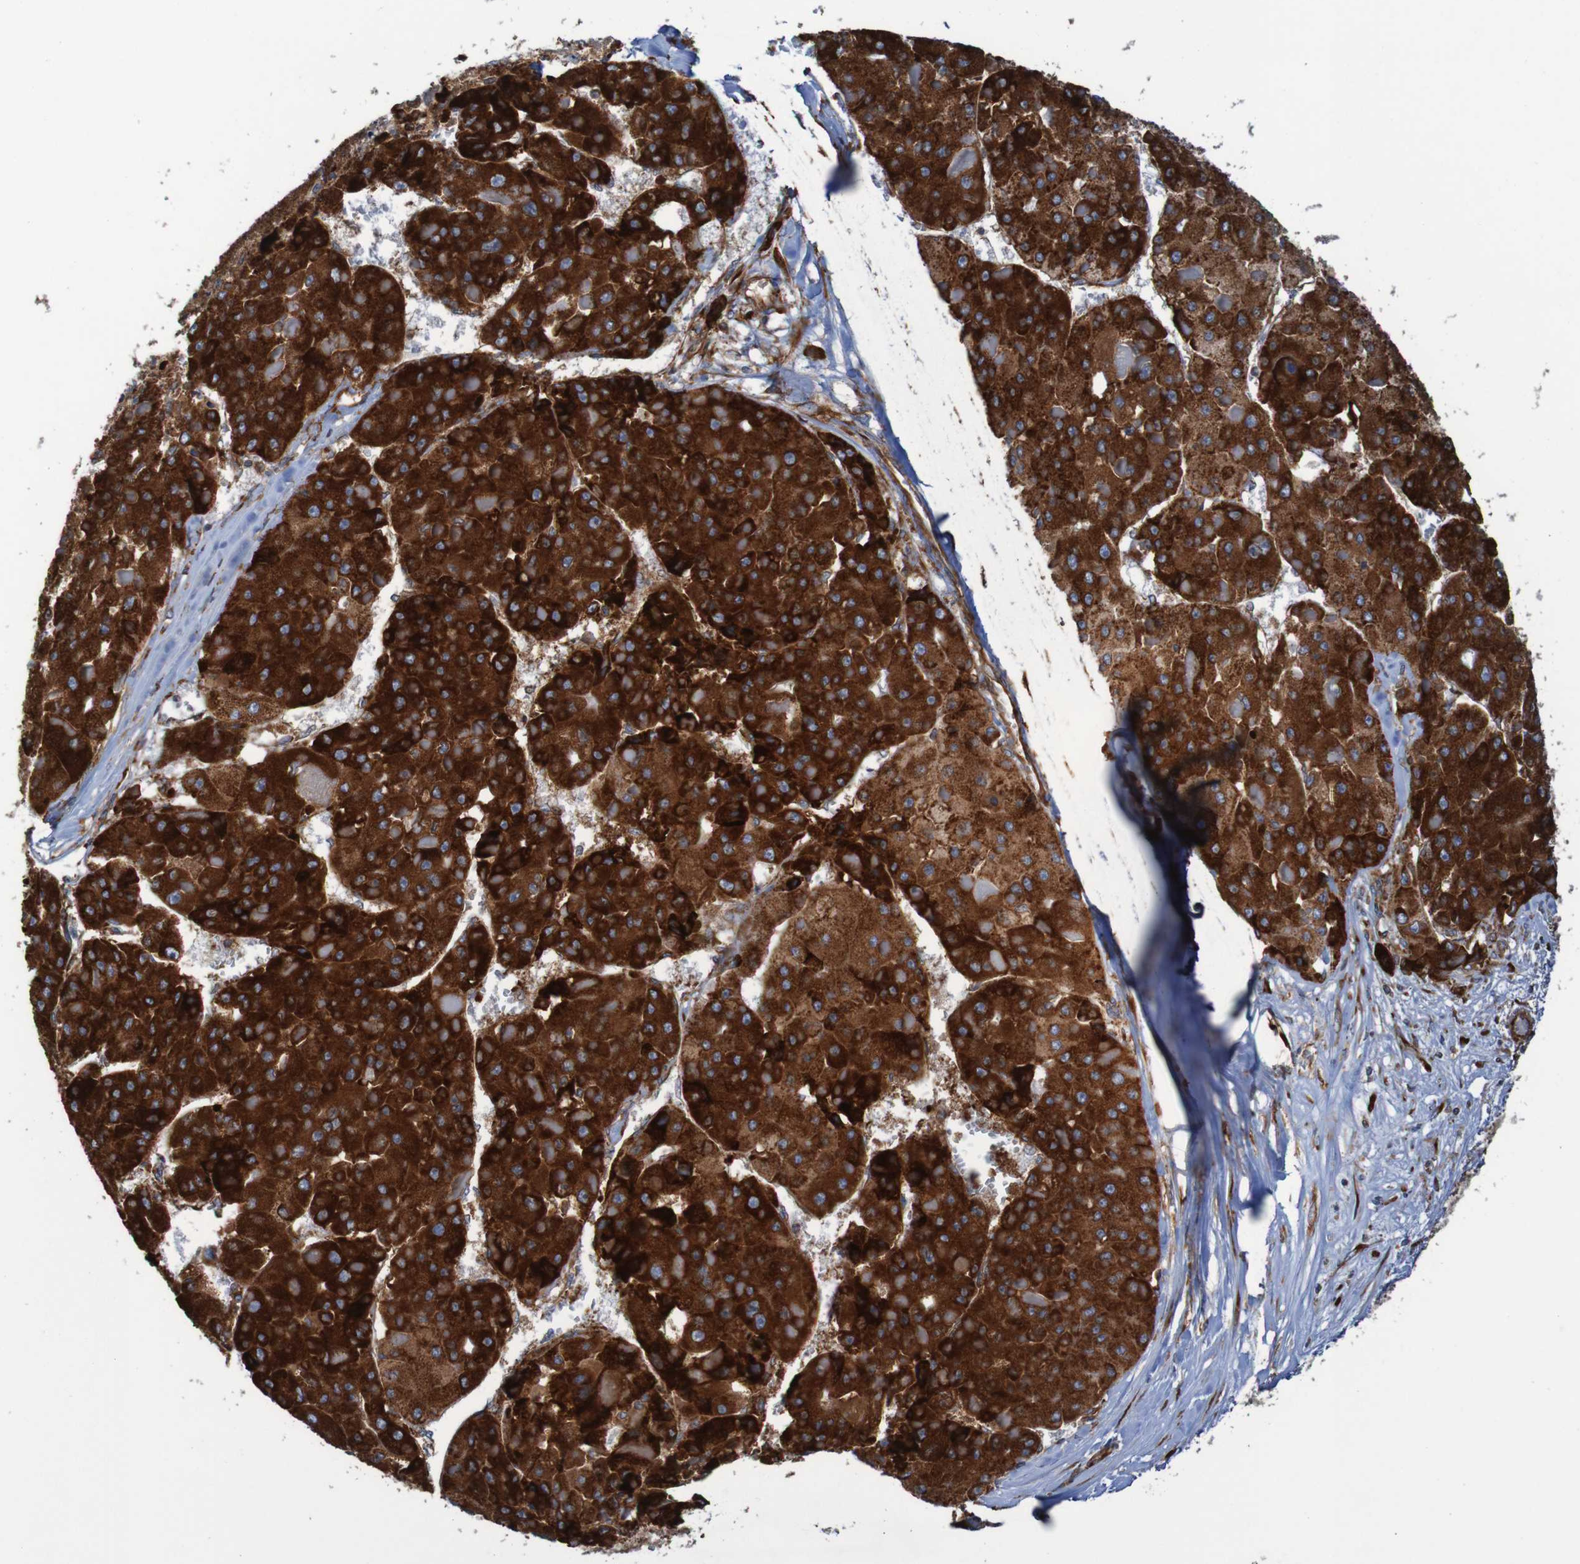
{"staining": {"intensity": "strong", "quantity": ">75%", "location": "cytoplasmic/membranous"}, "tissue": "liver cancer", "cell_type": "Tumor cells", "image_type": "cancer", "snomed": [{"axis": "morphology", "description": "Carcinoma, Hepatocellular, NOS"}, {"axis": "topography", "description": "Liver"}], "caption": "Strong cytoplasmic/membranous protein expression is identified in about >75% of tumor cells in liver cancer.", "gene": "RPL10", "patient": {"sex": "female", "age": 73}}